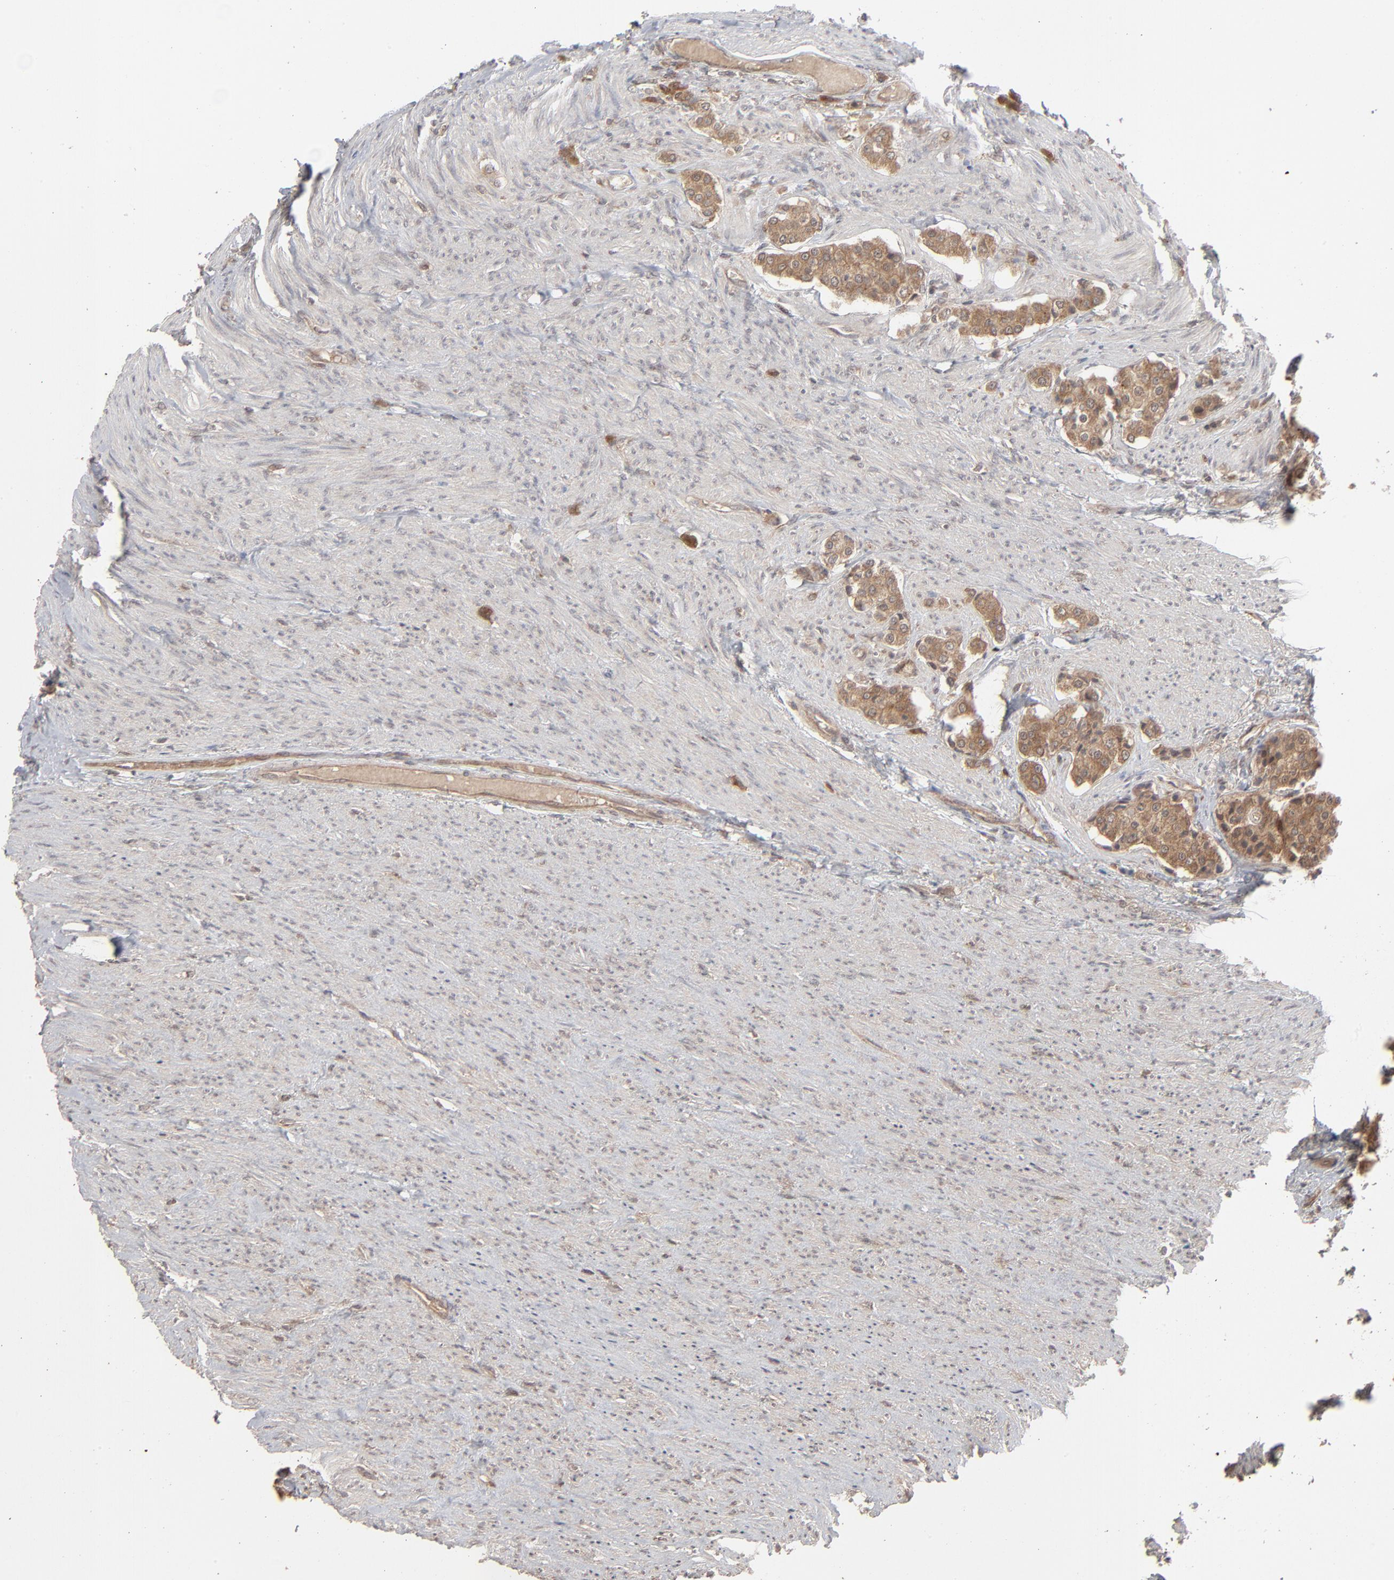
{"staining": {"intensity": "moderate", "quantity": ">75%", "location": "cytoplasmic/membranous"}, "tissue": "carcinoid", "cell_type": "Tumor cells", "image_type": "cancer", "snomed": [{"axis": "morphology", "description": "Carcinoid, malignant, NOS"}, {"axis": "topography", "description": "Colon"}], "caption": "Carcinoid stained with a protein marker demonstrates moderate staining in tumor cells.", "gene": "SCFD1", "patient": {"sex": "female", "age": 61}}